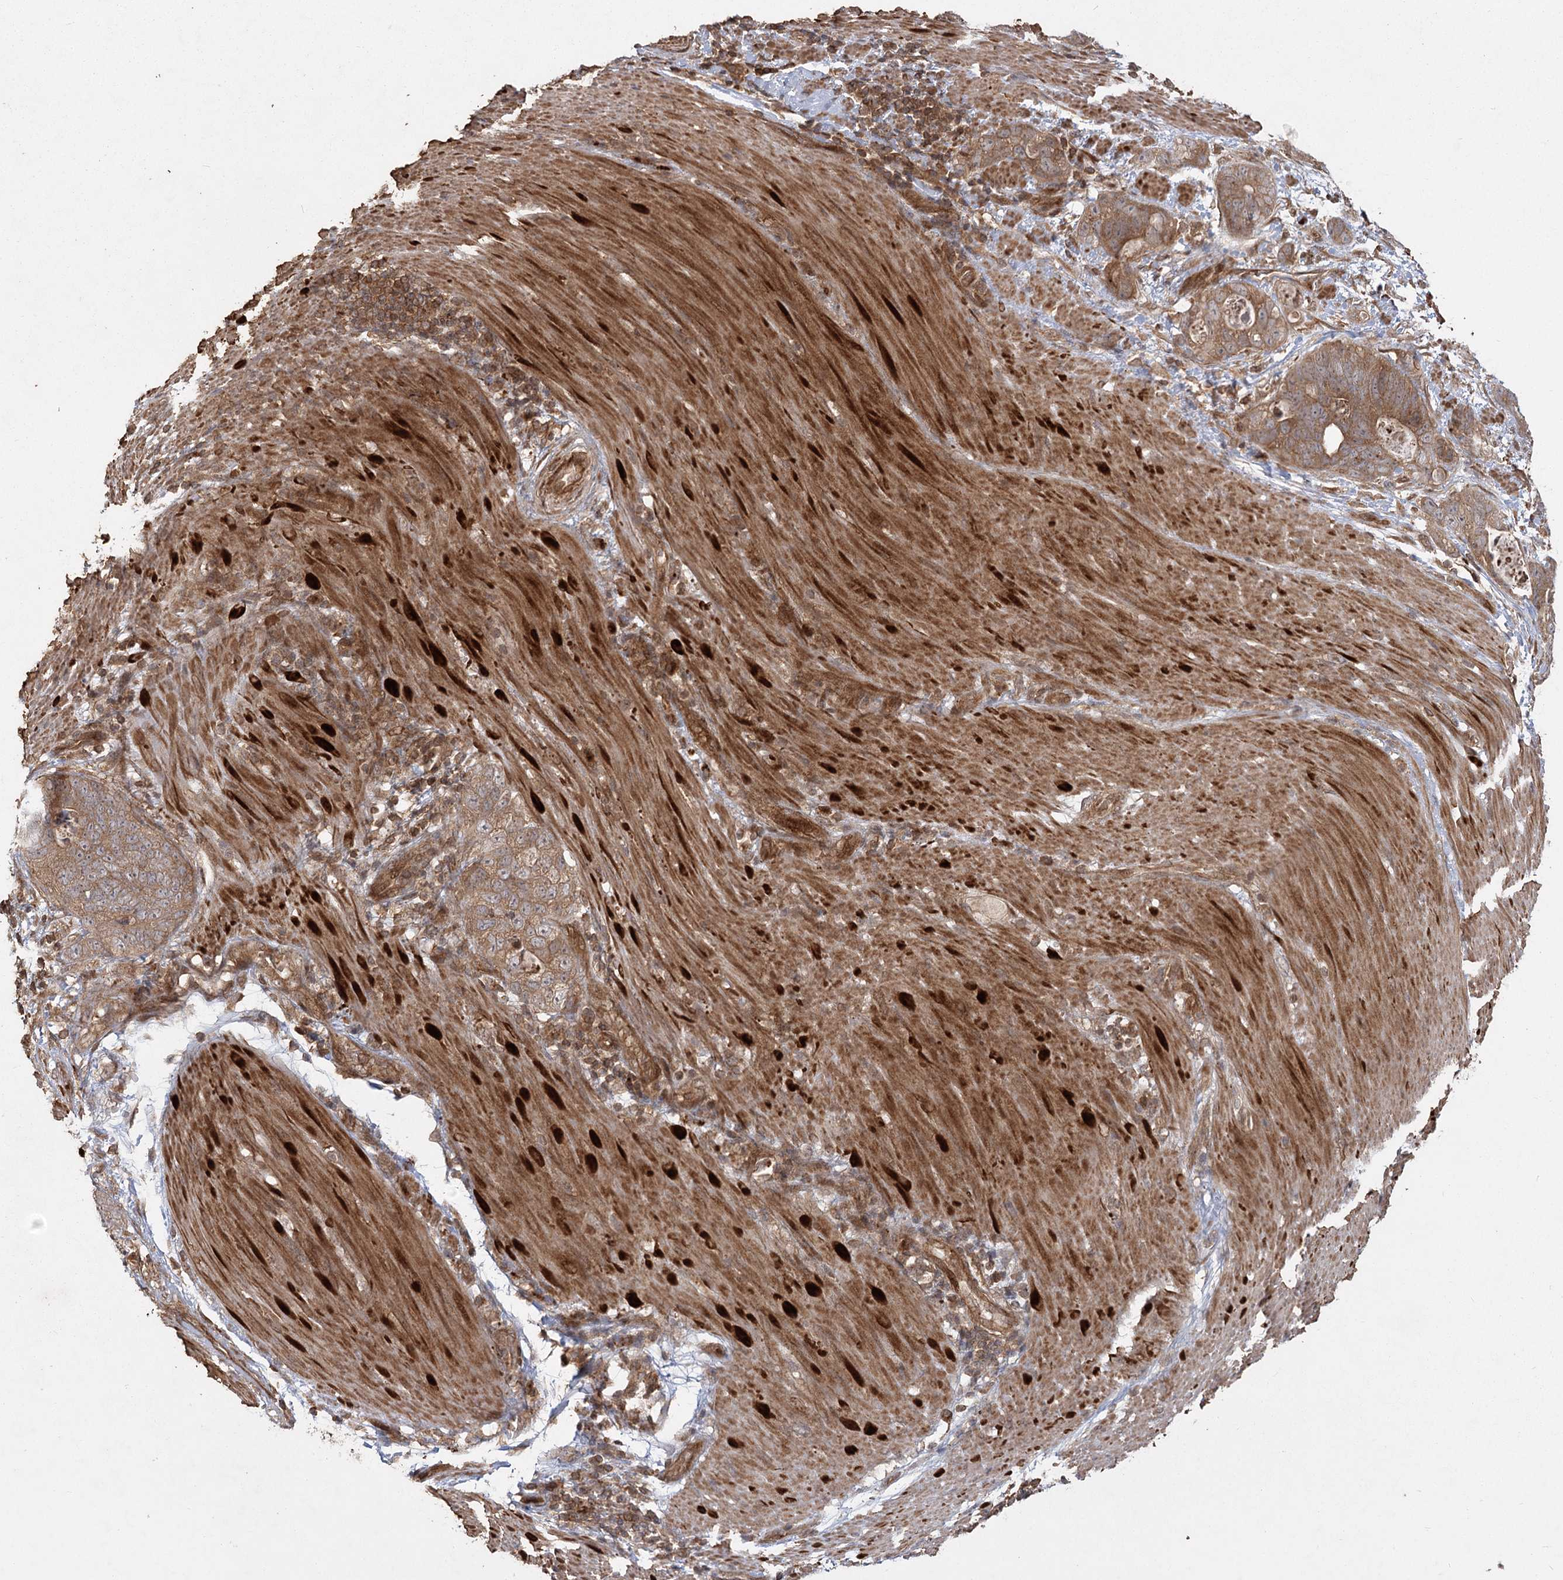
{"staining": {"intensity": "moderate", "quantity": ">75%", "location": "cytoplasmic/membranous"}, "tissue": "stomach cancer", "cell_type": "Tumor cells", "image_type": "cancer", "snomed": [{"axis": "morphology", "description": "Normal tissue, NOS"}, {"axis": "morphology", "description": "Adenocarcinoma, NOS"}, {"axis": "topography", "description": "Stomach"}], "caption": "Human adenocarcinoma (stomach) stained with a brown dye exhibits moderate cytoplasmic/membranous positive expression in about >75% of tumor cells.", "gene": "MDFIC", "patient": {"sex": "female", "age": 89}}